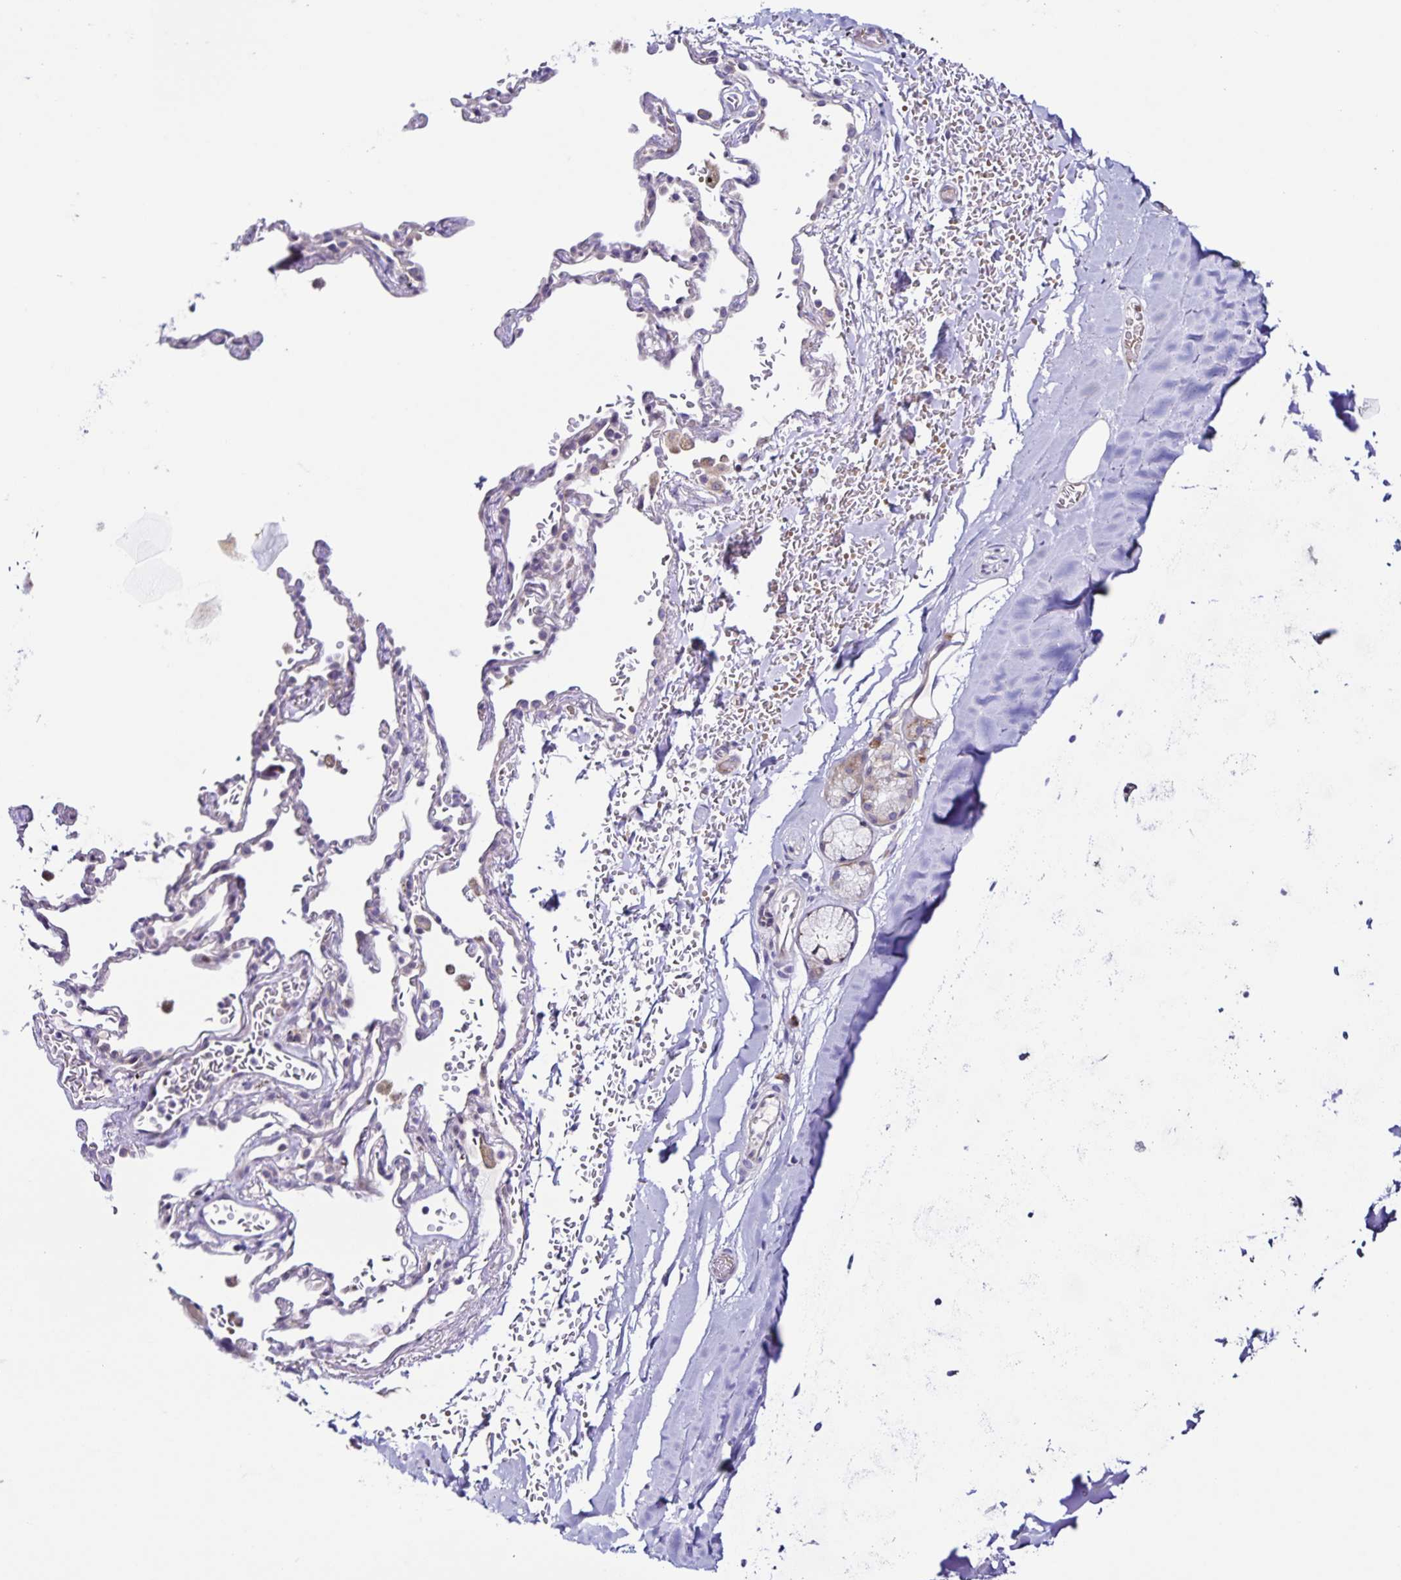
{"staining": {"intensity": "negative", "quantity": "none", "location": "none"}, "tissue": "adipose tissue", "cell_type": "Adipocytes", "image_type": "normal", "snomed": [{"axis": "morphology", "description": "Normal tissue, NOS"}, {"axis": "topography", "description": "Cartilage tissue"}, {"axis": "topography", "description": "Bronchus"}, {"axis": "topography", "description": "Peripheral nerve tissue"}], "caption": "Immunohistochemical staining of benign human adipose tissue reveals no significant expression in adipocytes.", "gene": "RNFT2", "patient": {"sex": "male", "age": 67}}